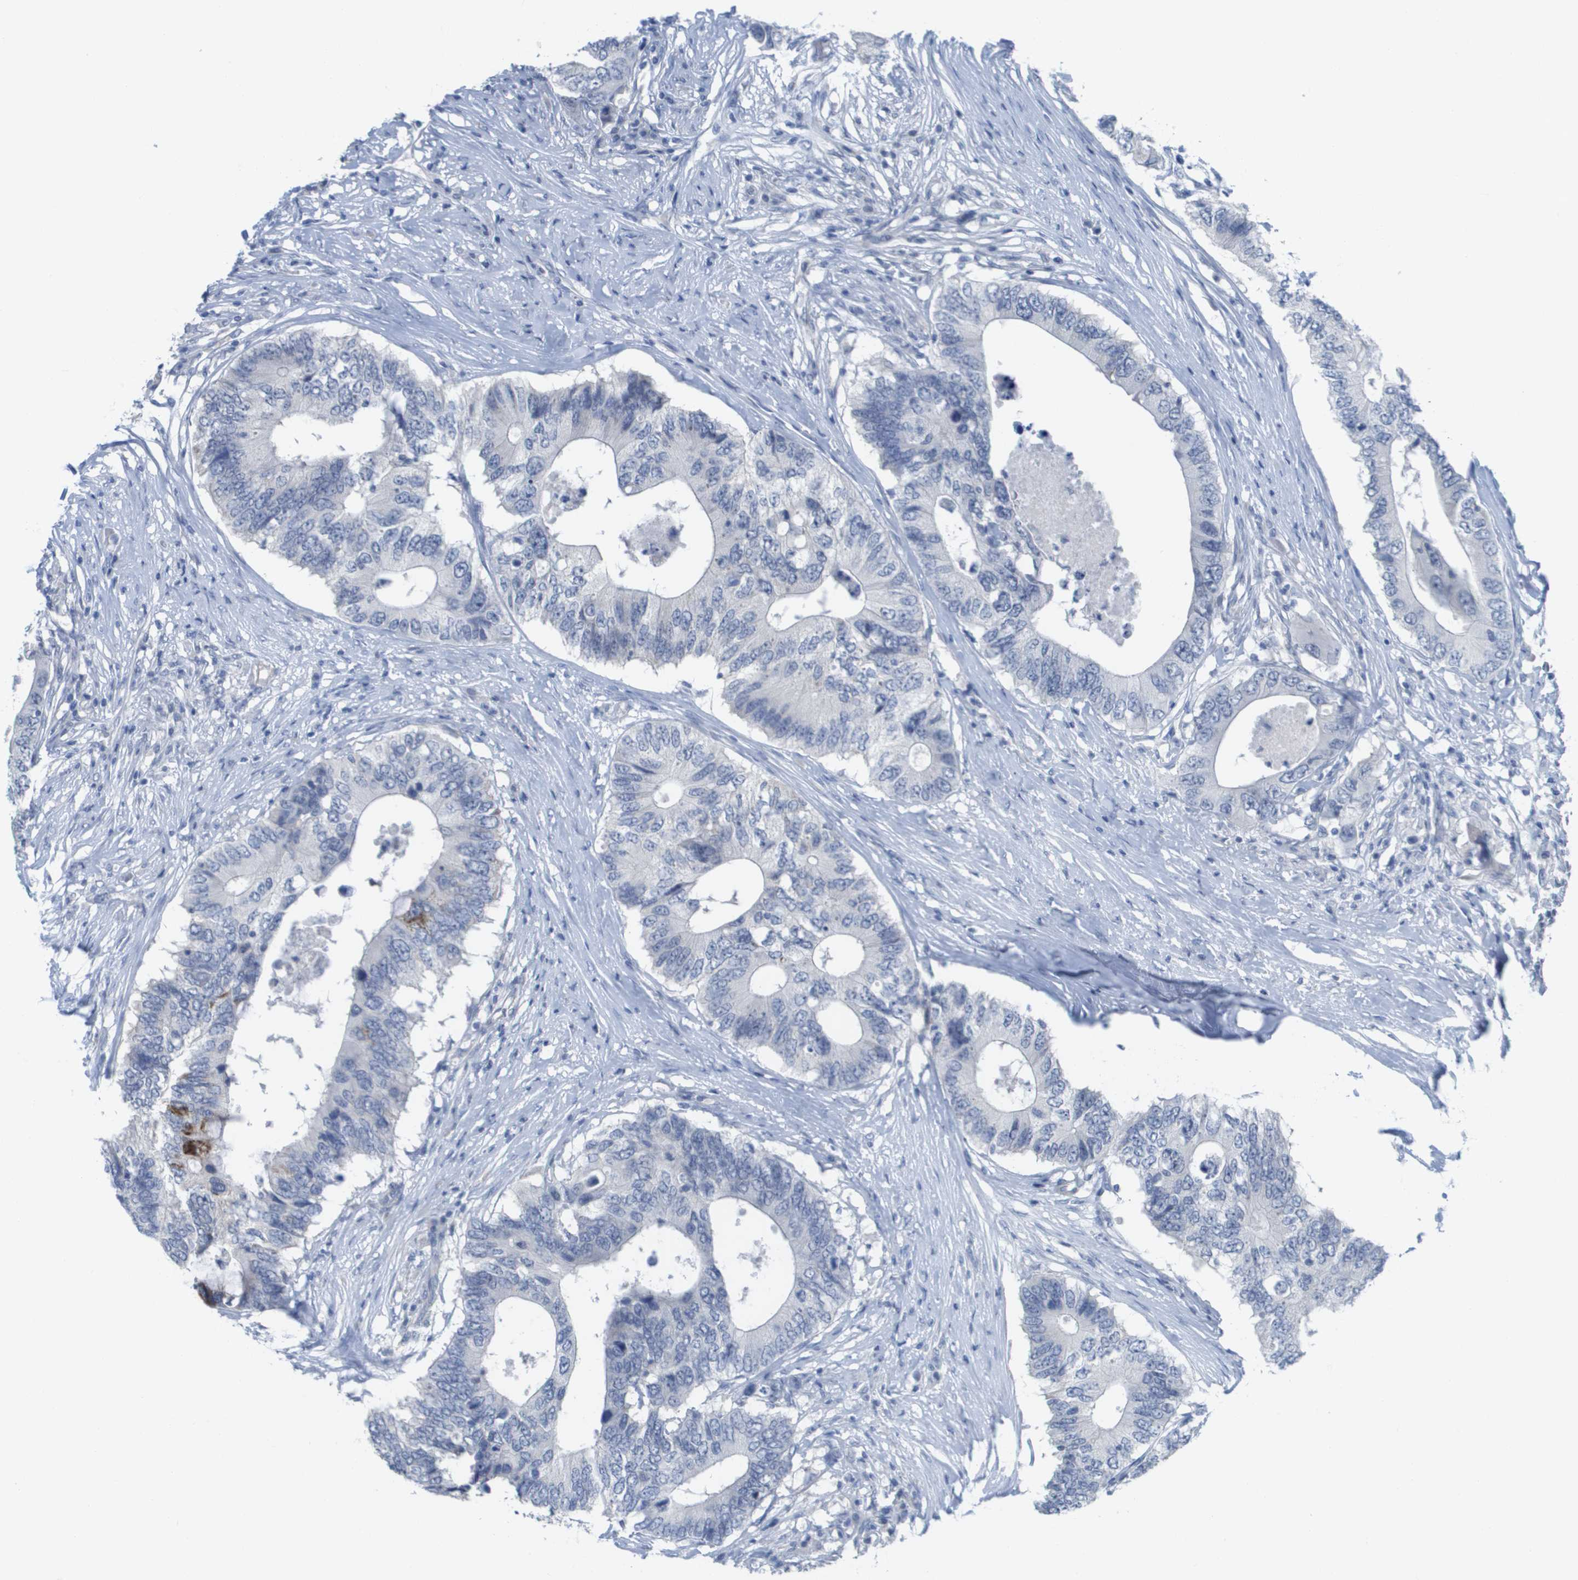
{"staining": {"intensity": "weak", "quantity": "<25%", "location": "cytoplasmic/membranous"}, "tissue": "colorectal cancer", "cell_type": "Tumor cells", "image_type": "cancer", "snomed": [{"axis": "morphology", "description": "Adenocarcinoma, NOS"}, {"axis": "topography", "description": "Colon"}], "caption": "IHC of human adenocarcinoma (colorectal) reveals no staining in tumor cells. Brightfield microscopy of immunohistochemistry stained with DAB (3,3'-diaminobenzidine) (brown) and hematoxylin (blue), captured at high magnification.", "gene": "PDE4A", "patient": {"sex": "male", "age": 71}}